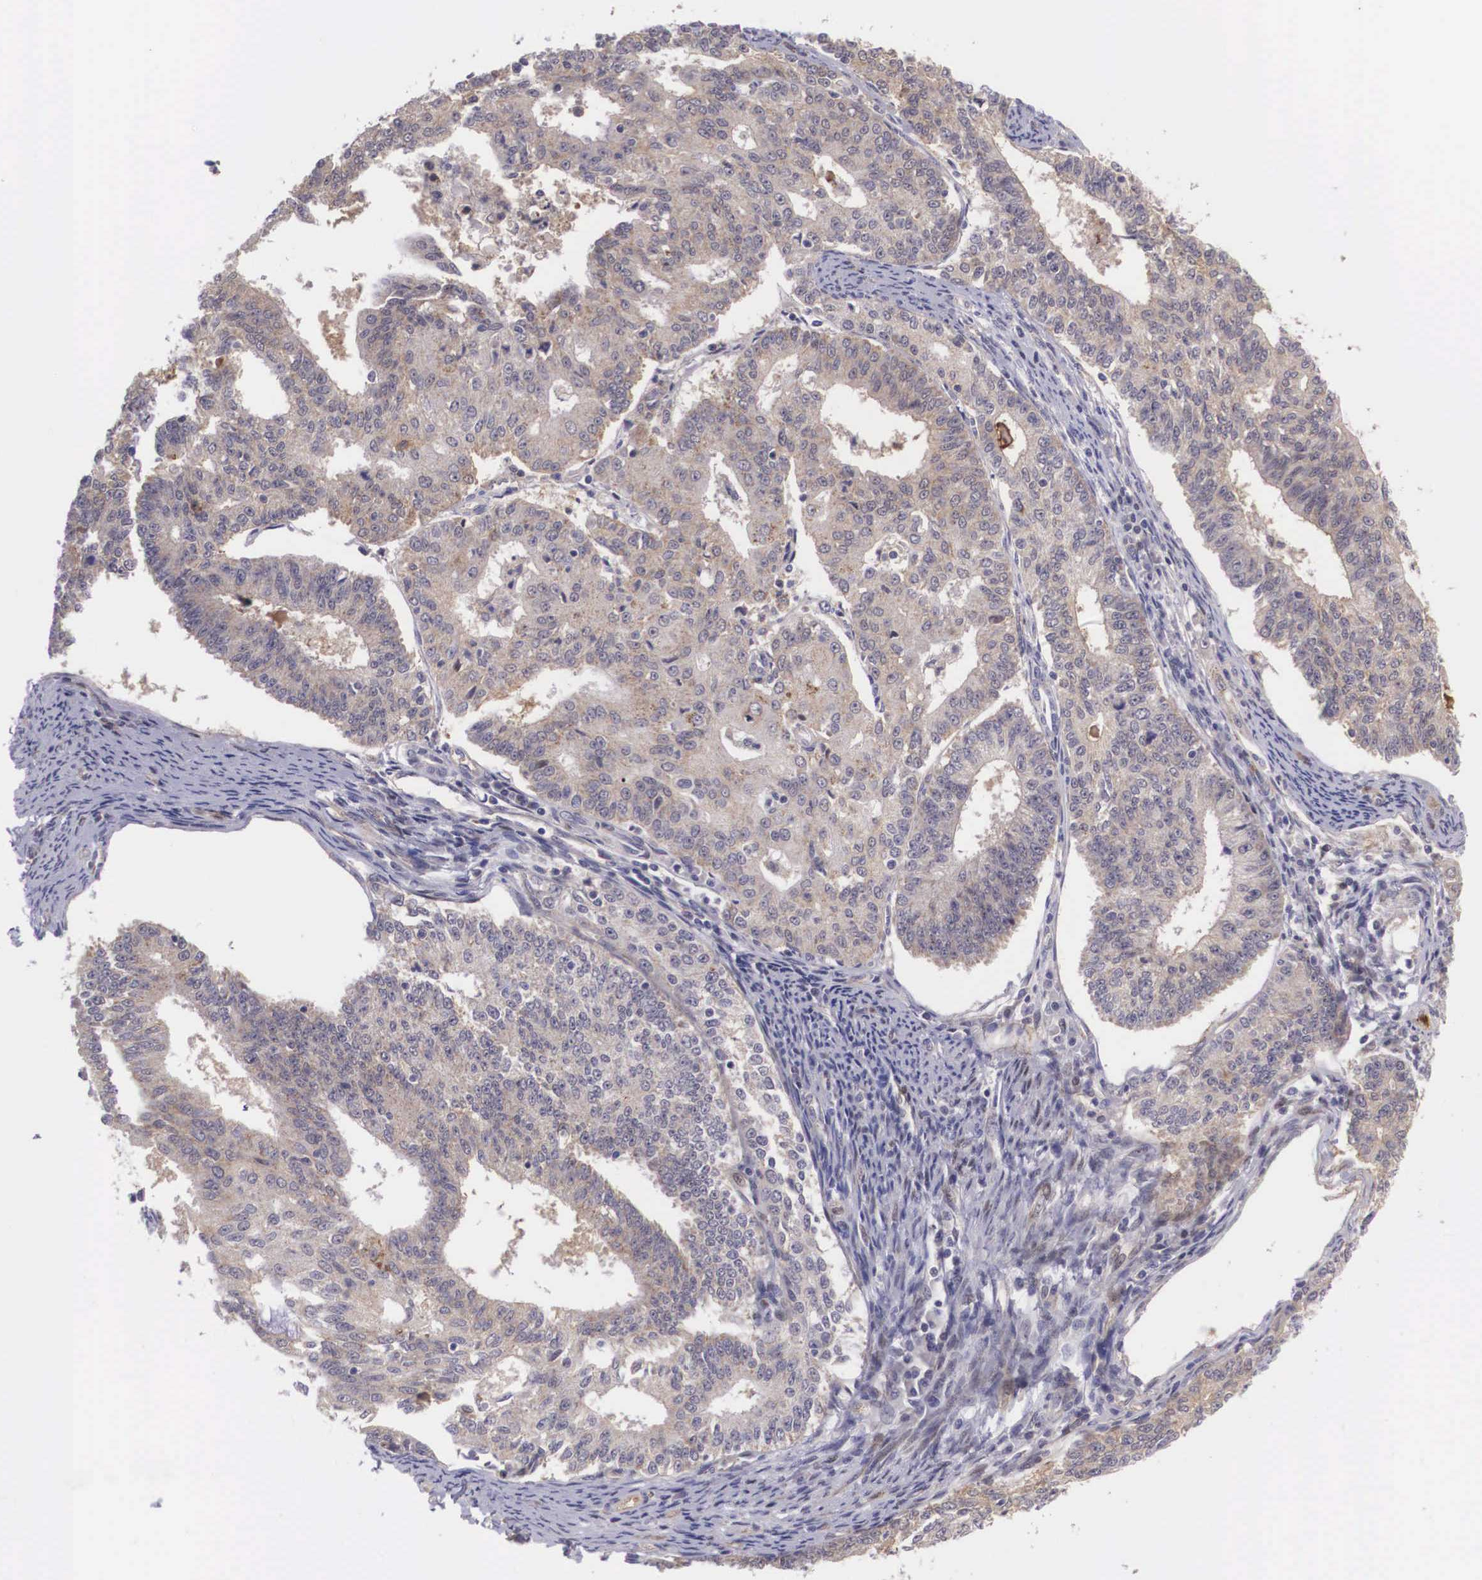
{"staining": {"intensity": "weak", "quantity": ">75%", "location": "cytoplasmic/membranous"}, "tissue": "endometrial cancer", "cell_type": "Tumor cells", "image_type": "cancer", "snomed": [{"axis": "morphology", "description": "Adenocarcinoma, NOS"}, {"axis": "topography", "description": "Endometrium"}], "caption": "A low amount of weak cytoplasmic/membranous positivity is appreciated in approximately >75% of tumor cells in endometrial adenocarcinoma tissue. (brown staining indicates protein expression, while blue staining denotes nuclei).", "gene": "EMID1", "patient": {"sex": "female", "age": 56}}